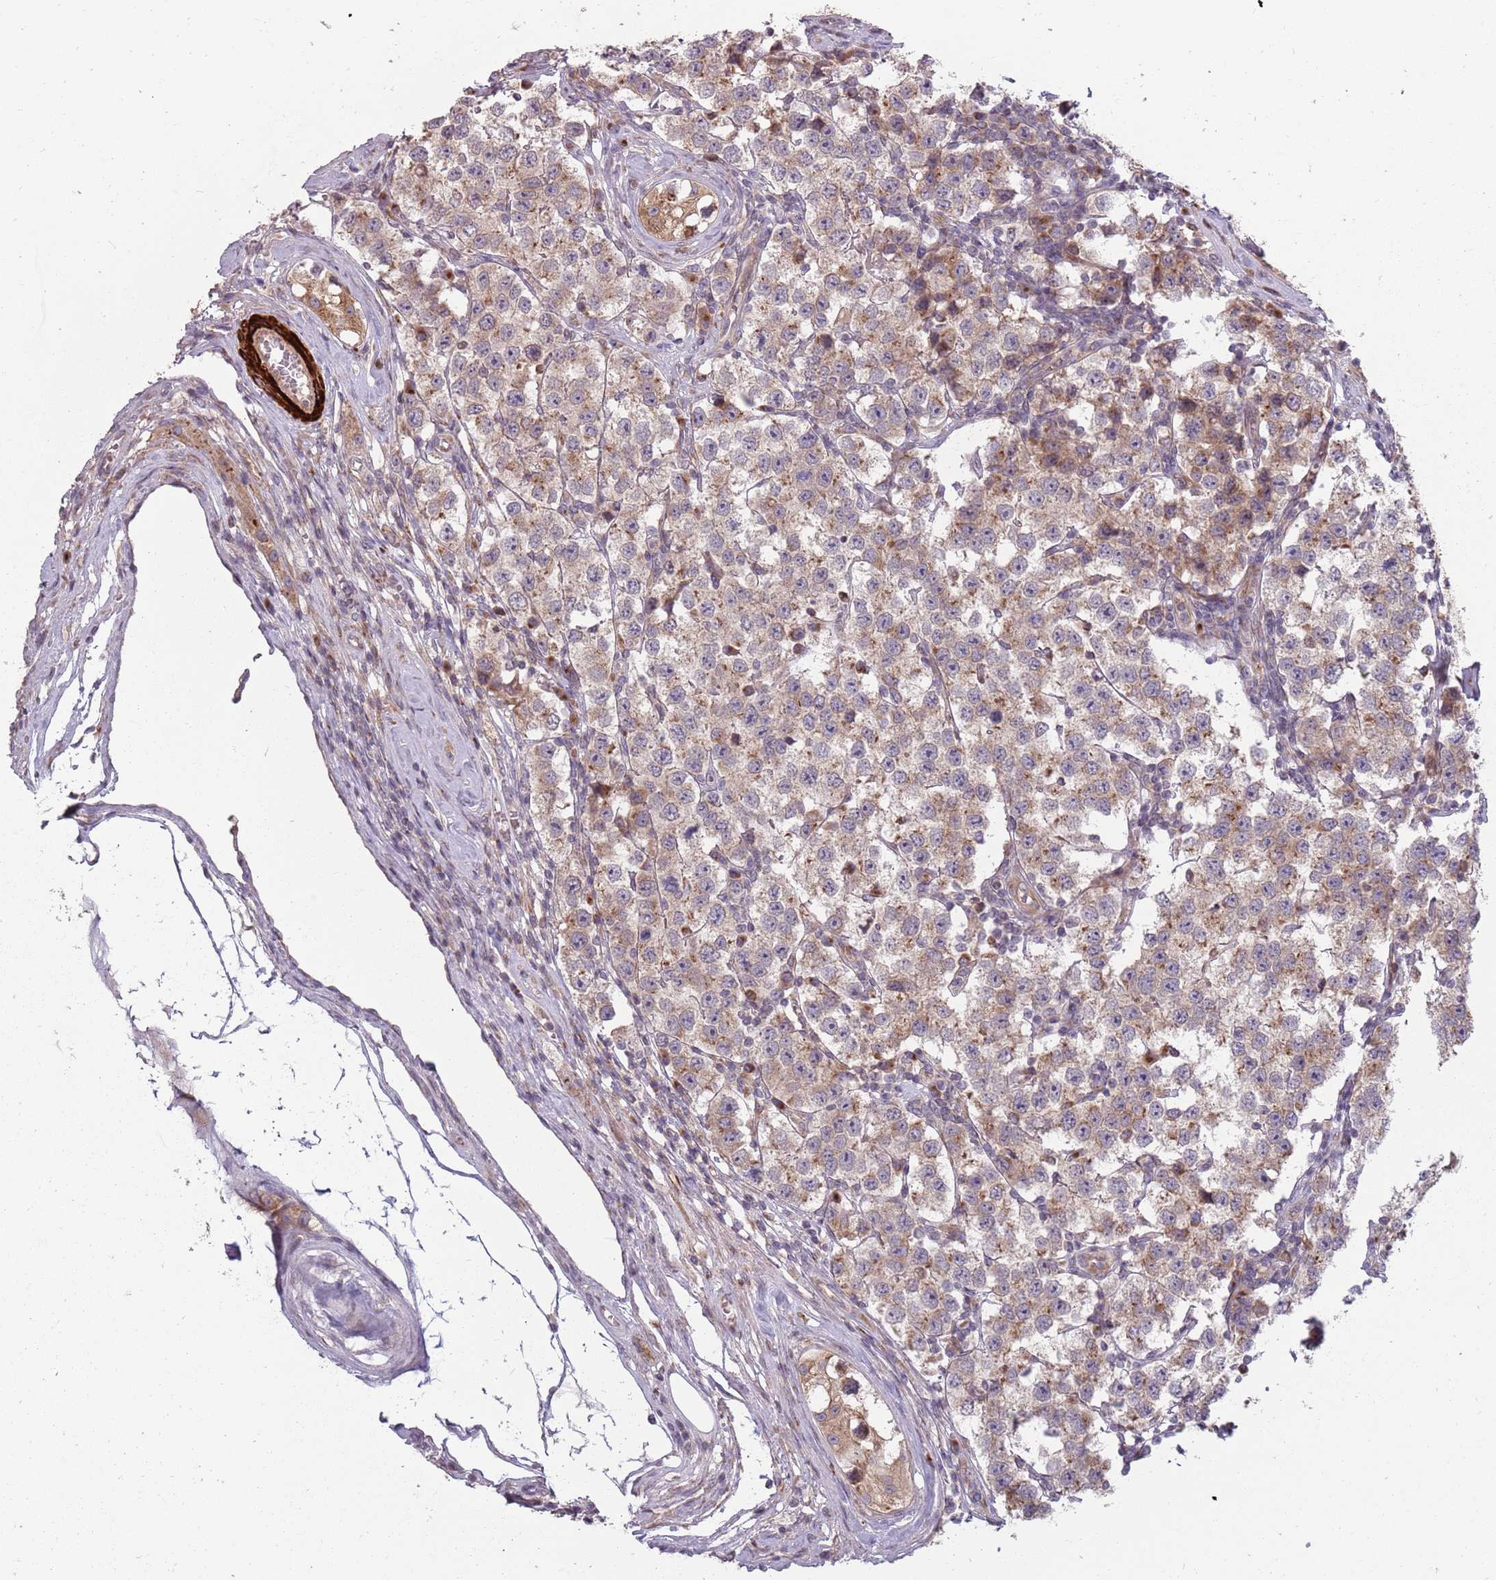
{"staining": {"intensity": "weak", "quantity": "25%-75%", "location": "cytoplasmic/membranous"}, "tissue": "testis cancer", "cell_type": "Tumor cells", "image_type": "cancer", "snomed": [{"axis": "morphology", "description": "Seminoma, NOS"}, {"axis": "topography", "description": "Testis"}], "caption": "Immunohistochemistry (IHC) of testis cancer (seminoma) reveals low levels of weak cytoplasmic/membranous expression in about 25%-75% of tumor cells.", "gene": "PLD6", "patient": {"sex": "male", "age": 34}}